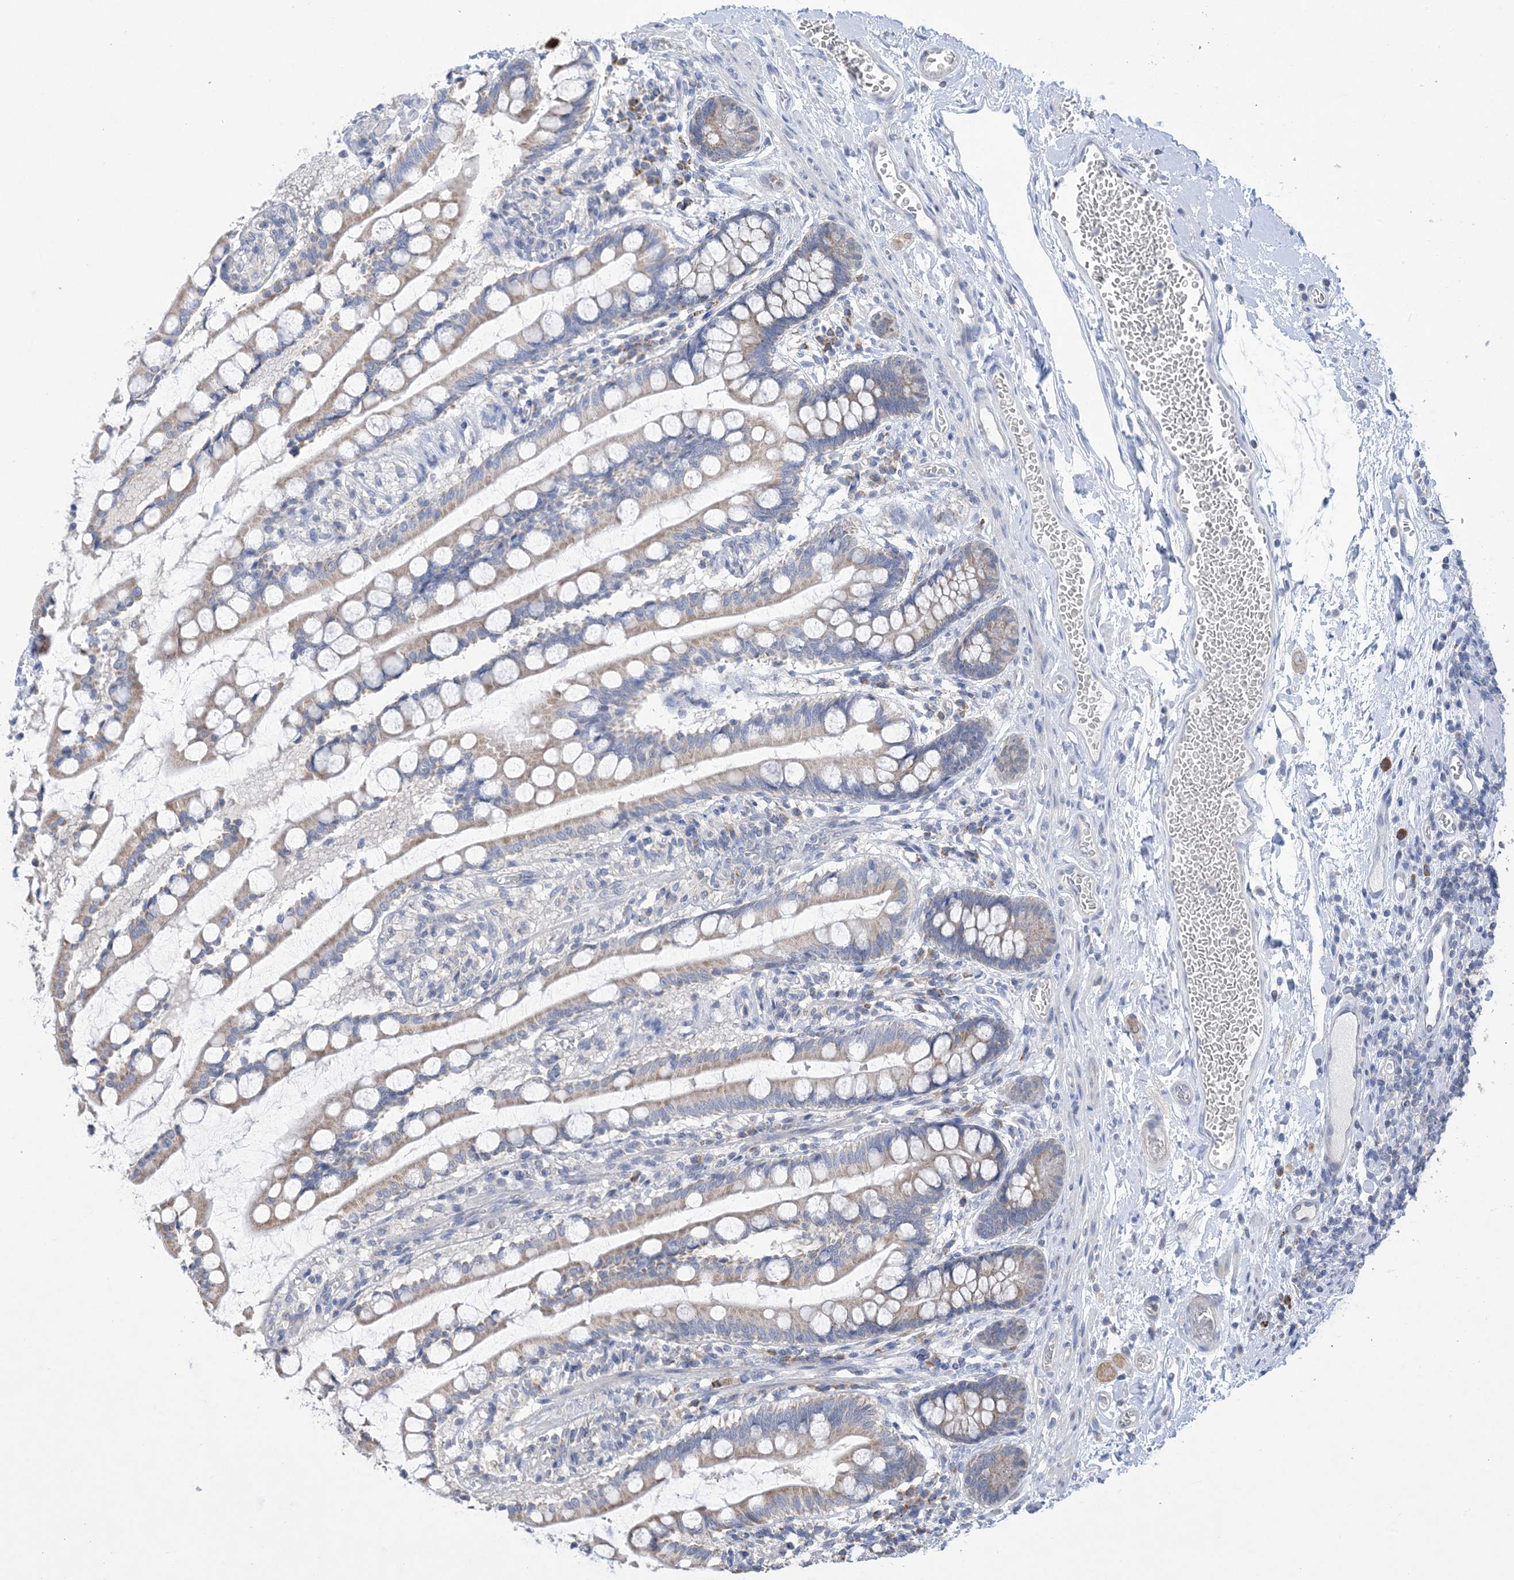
{"staining": {"intensity": "weak", "quantity": "25%-75%", "location": "cytoplasmic/membranous"}, "tissue": "small intestine", "cell_type": "Glandular cells", "image_type": "normal", "snomed": [{"axis": "morphology", "description": "Normal tissue, NOS"}, {"axis": "topography", "description": "Small intestine"}], "caption": "Immunohistochemical staining of benign small intestine shows 25%-75% levels of weak cytoplasmic/membranous protein staining in approximately 25%-75% of glandular cells.", "gene": "CLEC16A", "patient": {"sex": "male", "age": 52}}